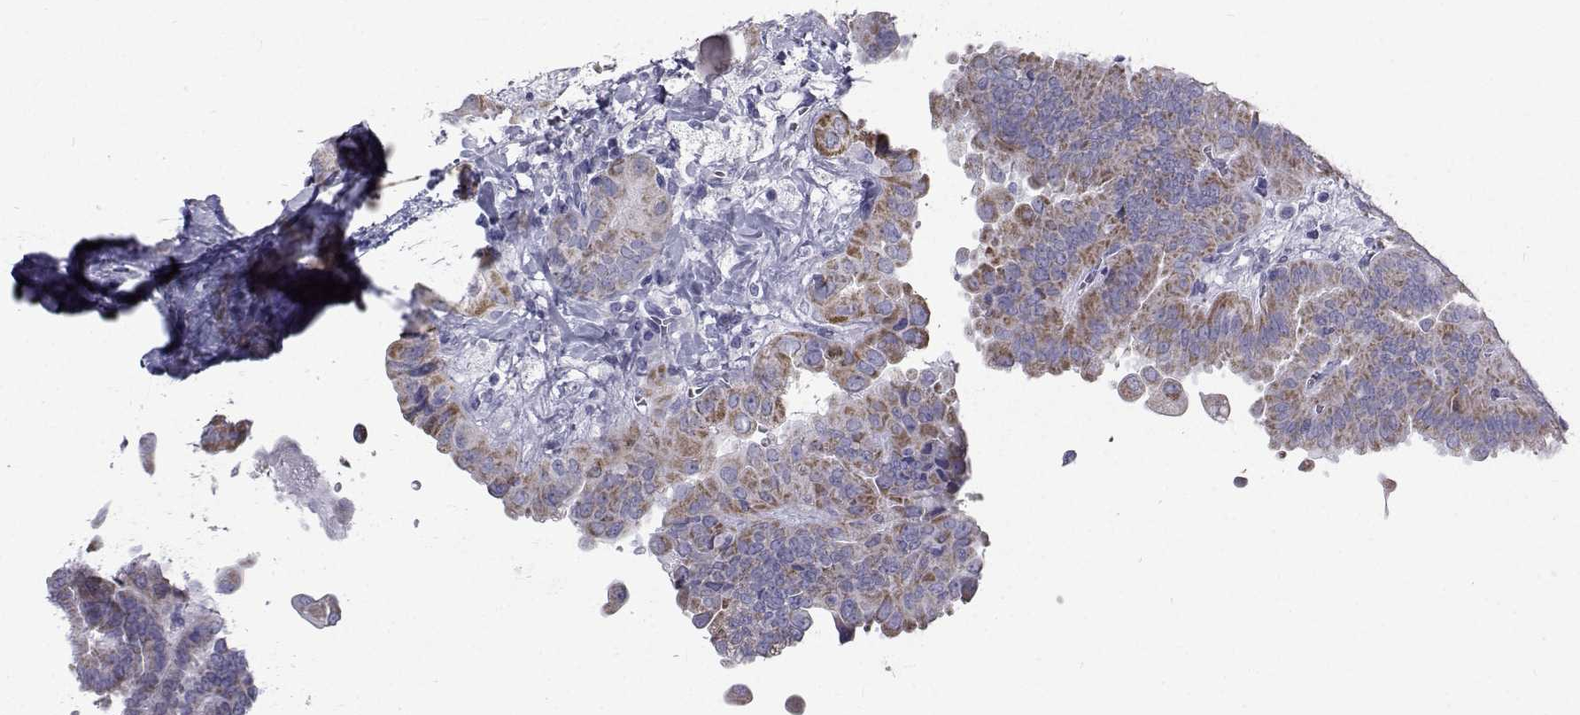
{"staining": {"intensity": "moderate", "quantity": ">75%", "location": "cytoplasmic/membranous"}, "tissue": "thyroid cancer", "cell_type": "Tumor cells", "image_type": "cancer", "snomed": [{"axis": "morphology", "description": "Papillary adenocarcinoma, NOS"}, {"axis": "topography", "description": "Thyroid gland"}], "caption": "Brown immunohistochemical staining in human thyroid cancer exhibits moderate cytoplasmic/membranous expression in about >75% of tumor cells. The protein of interest is shown in brown color, while the nuclei are stained blue.", "gene": "FDXR", "patient": {"sex": "female", "age": 37}}